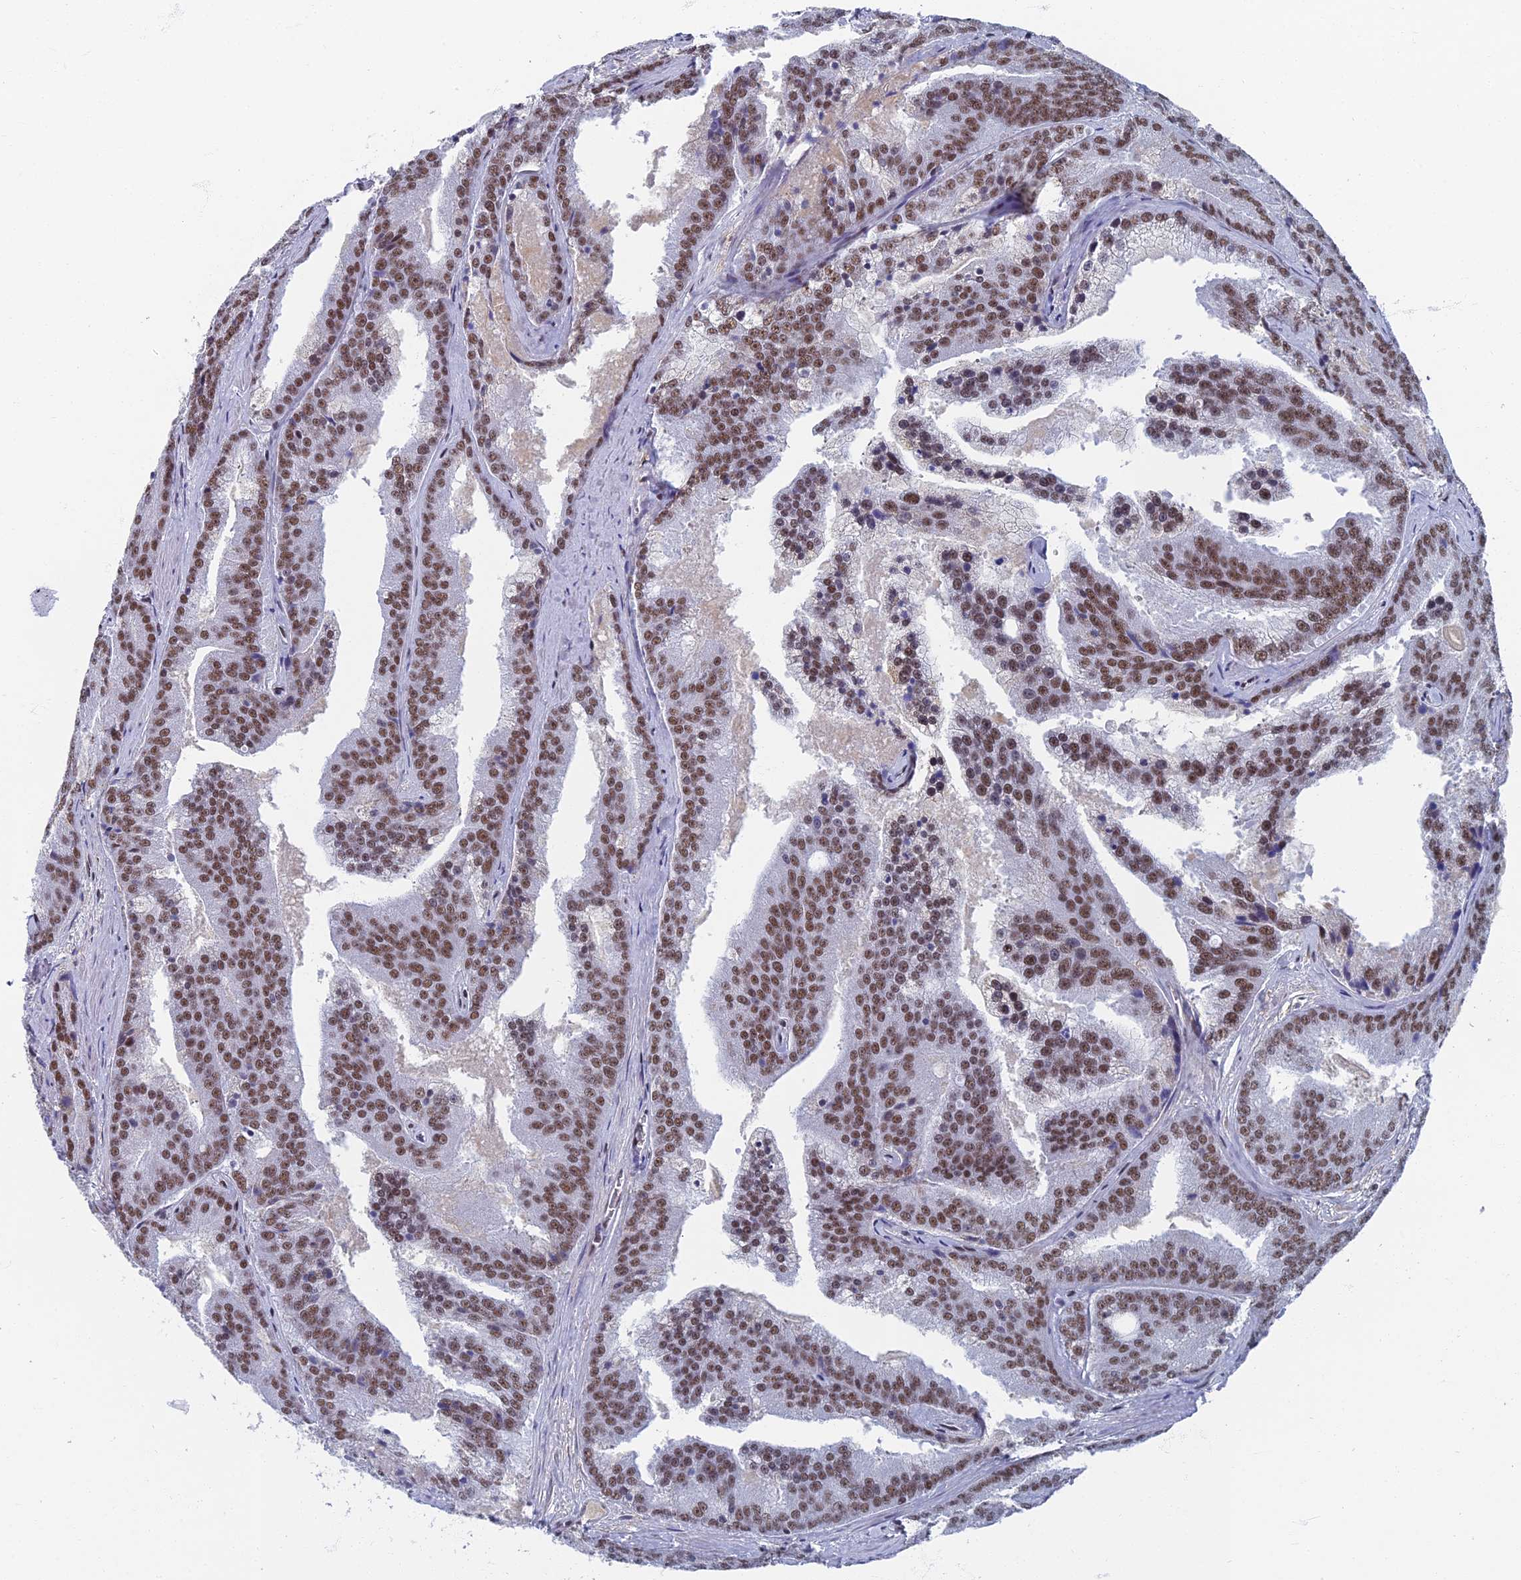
{"staining": {"intensity": "moderate", "quantity": ">75%", "location": "nuclear"}, "tissue": "prostate cancer", "cell_type": "Tumor cells", "image_type": "cancer", "snomed": [{"axis": "morphology", "description": "Adenocarcinoma, High grade"}, {"axis": "topography", "description": "Prostate"}], "caption": "A histopathology image of prostate high-grade adenocarcinoma stained for a protein displays moderate nuclear brown staining in tumor cells.", "gene": "TAF13", "patient": {"sex": "male", "age": 61}}